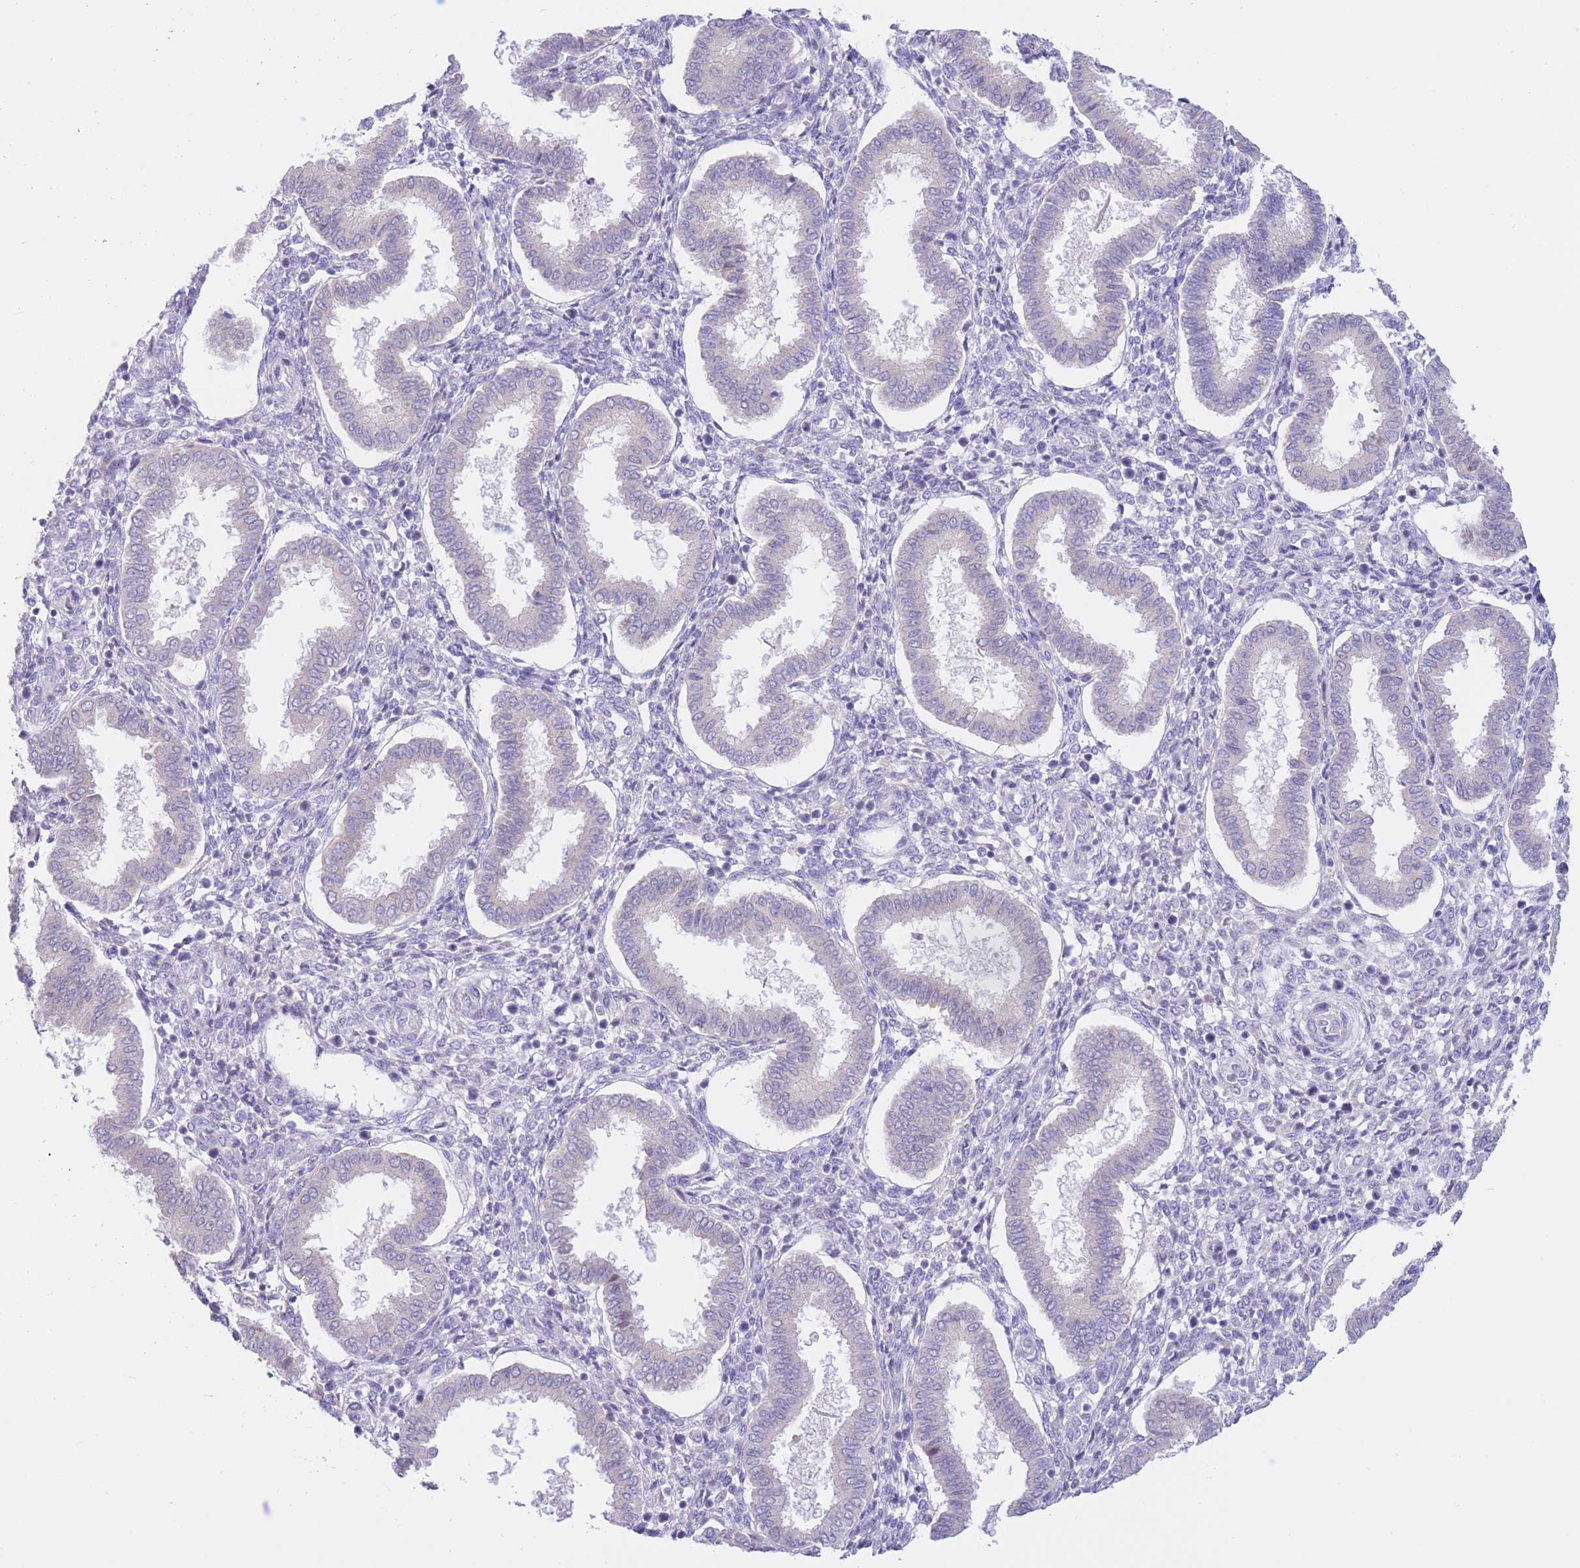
{"staining": {"intensity": "negative", "quantity": "none", "location": "none"}, "tissue": "endometrium", "cell_type": "Cells in endometrial stroma", "image_type": "normal", "snomed": [{"axis": "morphology", "description": "Normal tissue, NOS"}, {"axis": "topography", "description": "Endometrium"}], "caption": "The IHC micrograph has no significant positivity in cells in endometrial stroma of endometrium.", "gene": "RPL39L", "patient": {"sex": "female", "age": 24}}